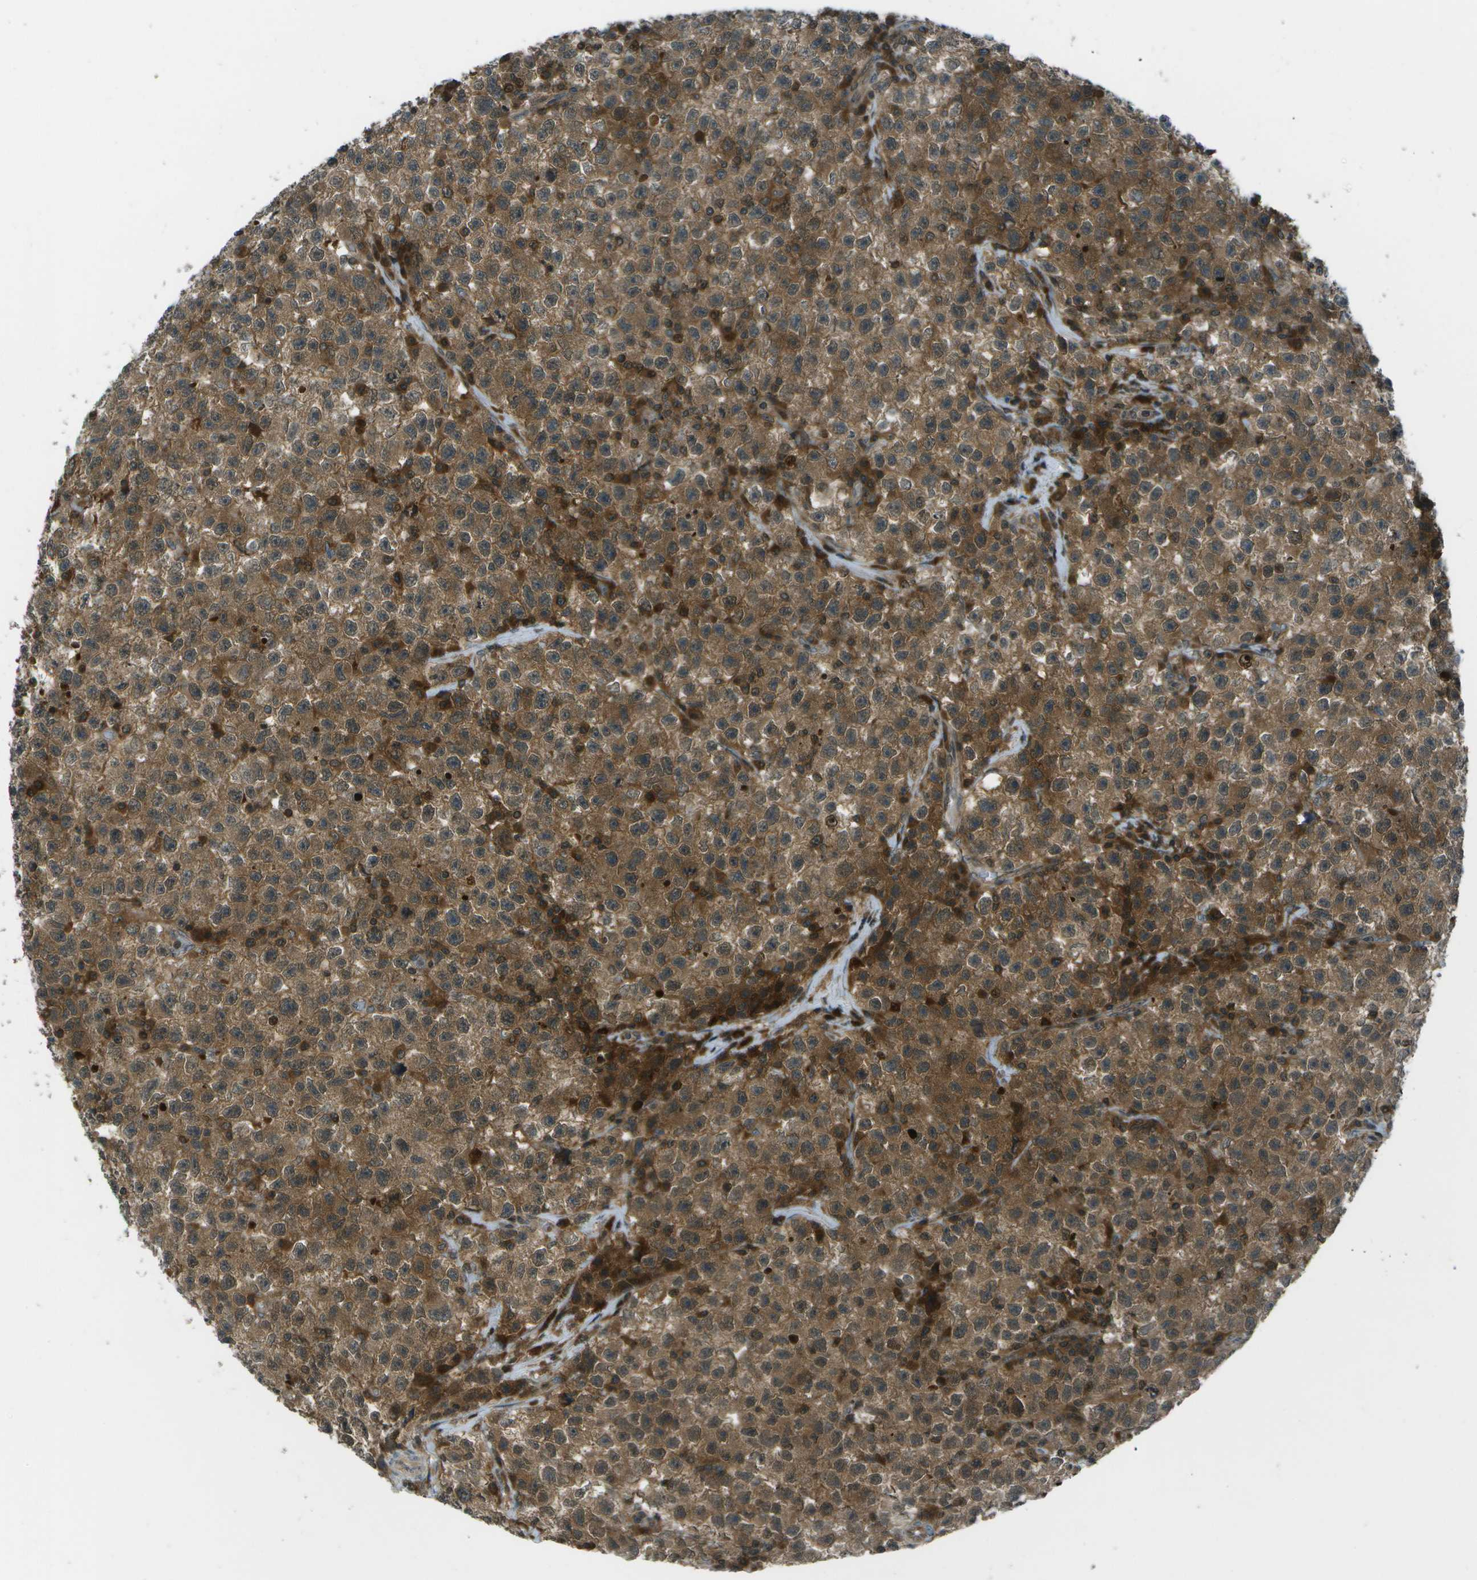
{"staining": {"intensity": "moderate", "quantity": ">75%", "location": "cytoplasmic/membranous"}, "tissue": "testis cancer", "cell_type": "Tumor cells", "image_type": "cancer", "snomed": [{"axis": "morphology", "description": "Seminoma, NOS"}, {"axis": "topography", "description": "Testis"}], "caption": "Protein expression analysis of testis cancer demonstrates moderate cytoplasmic/membranous positivity in approximately >75% of tumor cells. Immunohistochemistry (ihc) stains the protein in brown and the nuclei are stained blue.", "gene": "TMEM19", "patient": {"sex": "male", "age": 22}}